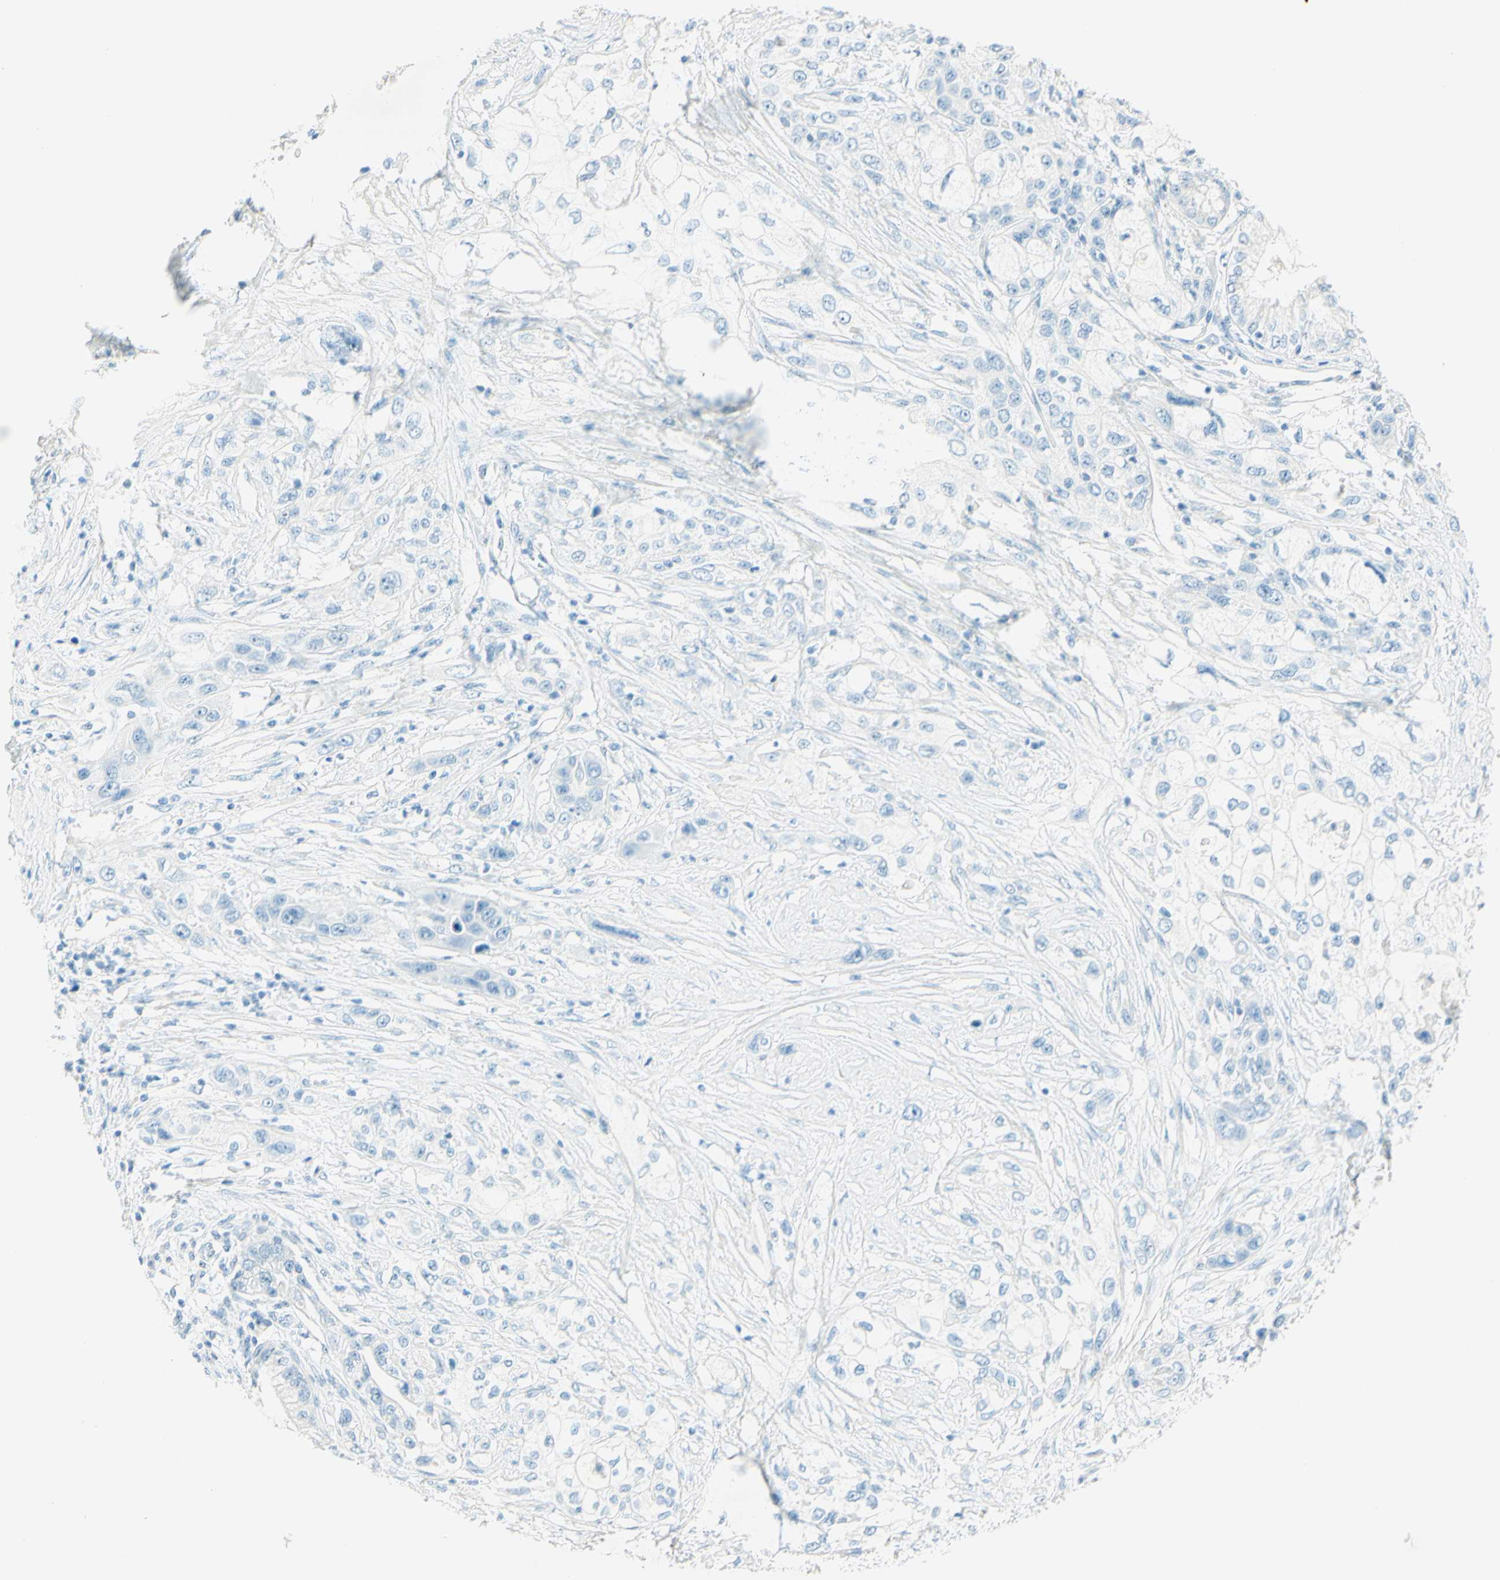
{"staining": {"intensity": "negative", "quantity": "none", "location": "none"}, "tissue": "pancreatic cancer", "cell_type": "Tumor cells", "image_type": "cancer", "snomed": [{"axis": "morphology", "description": "Adenocarcinoma, NOS"}, {"axis": "topography", "description": "Pancreas"}], "caption": "High magnification brightfield microscopy of pancreatic adenocarcinoma stained with DAB (brown) and counterstained with hematoxylin (blue): tumor cells show no significant positivity.", "gene": "FMR1NB", "patient": {"sex": "female", "age": 70}}